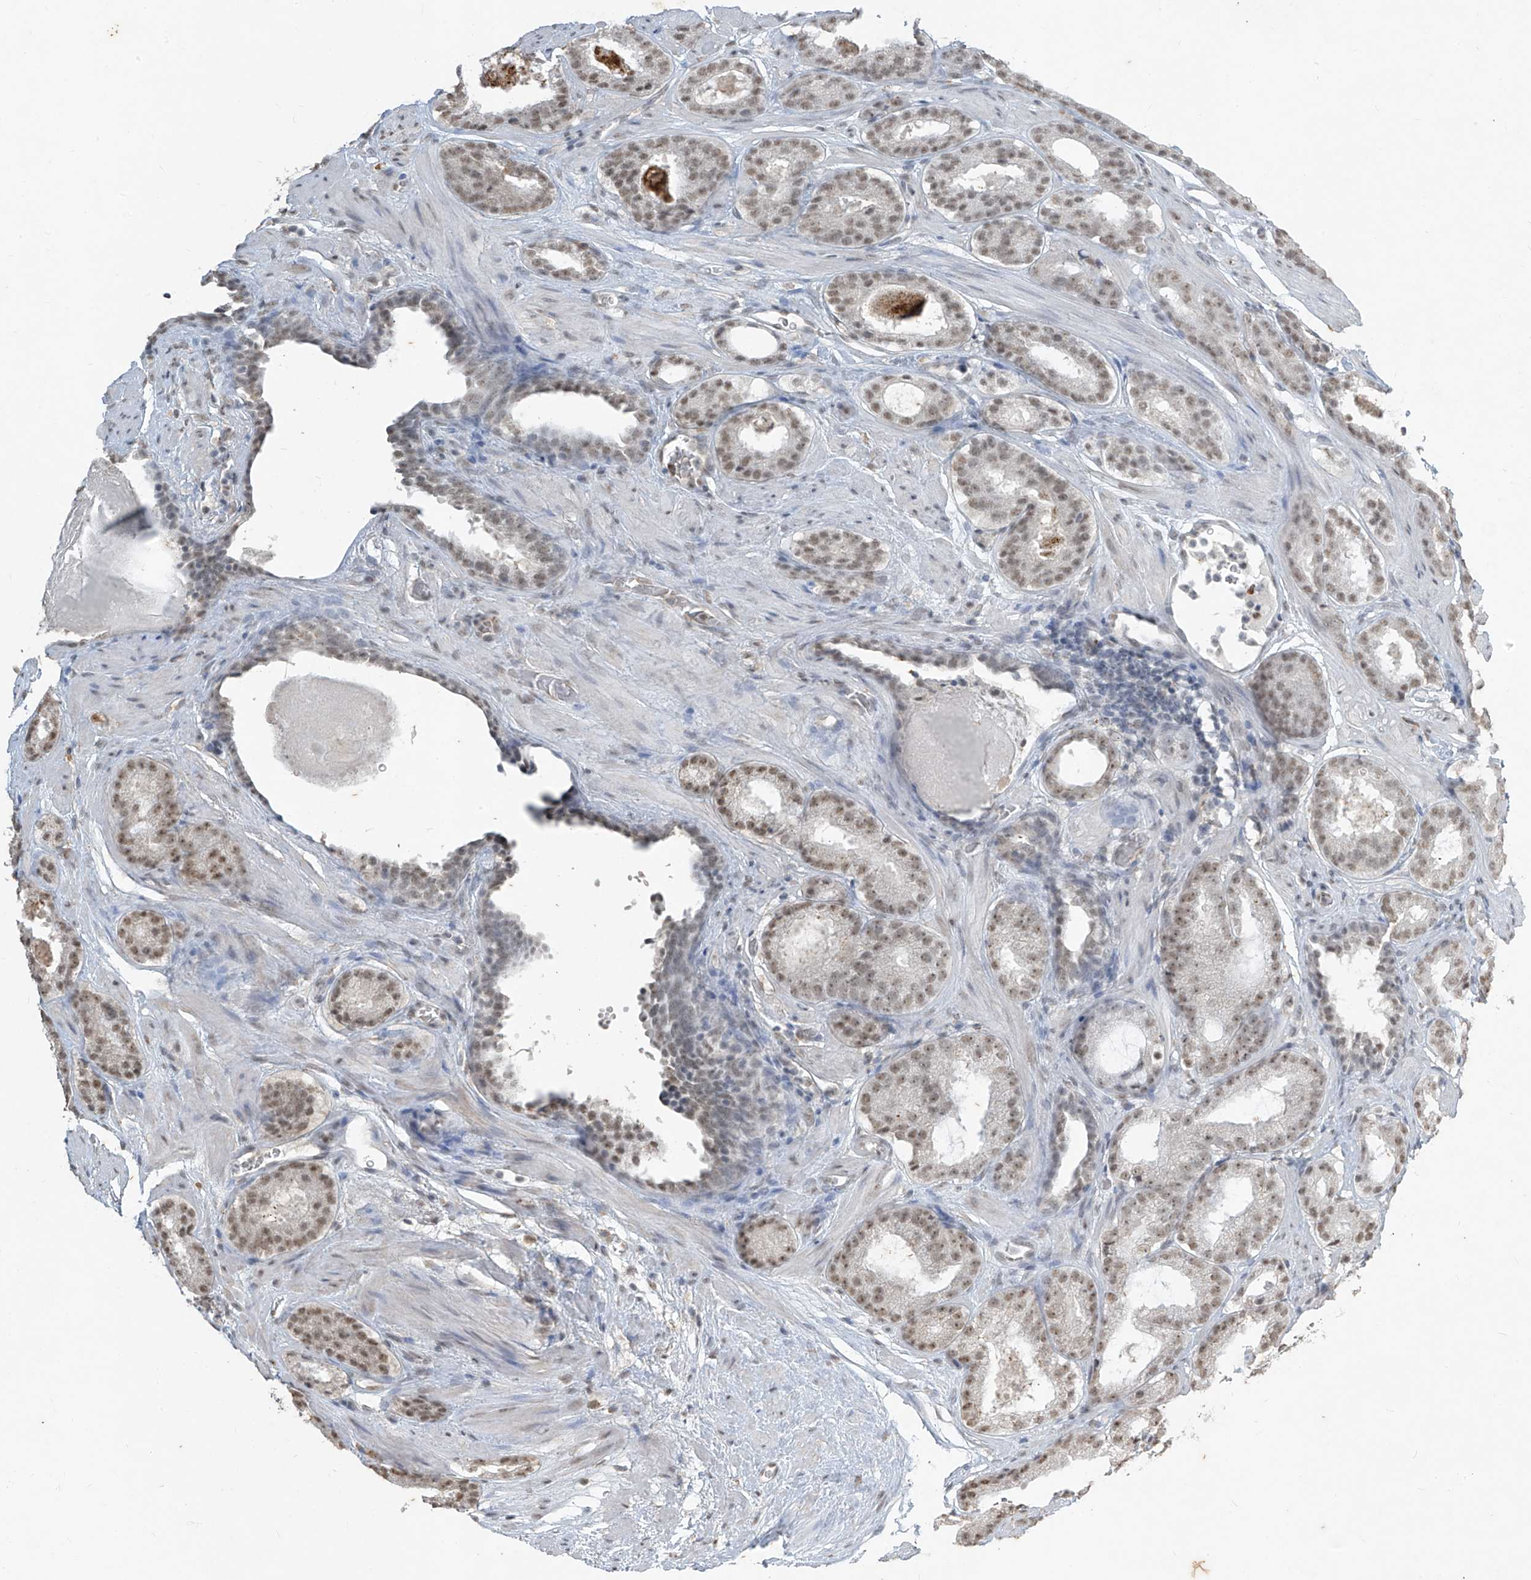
{"staining": {"intensity": "weak", "quantity": ">75%", "location": "nuclear"}, "tissue": "prostate cancer", "cell_type": "Tumor cells", "image_type": "cancer", "snomed": [{"axis": "morphology", "description": "Adenocarcinoma, Low grade"}, {"axis": "topography", "description": "Prostate"}], "caption": "Tumor cells demonstrate low levels of weak nuclear expression in about >75% of cells in low-grade adenocarcinoma (prostate).", "gene": "TFEC", "patient": {"sex": "male", "age": 69}}